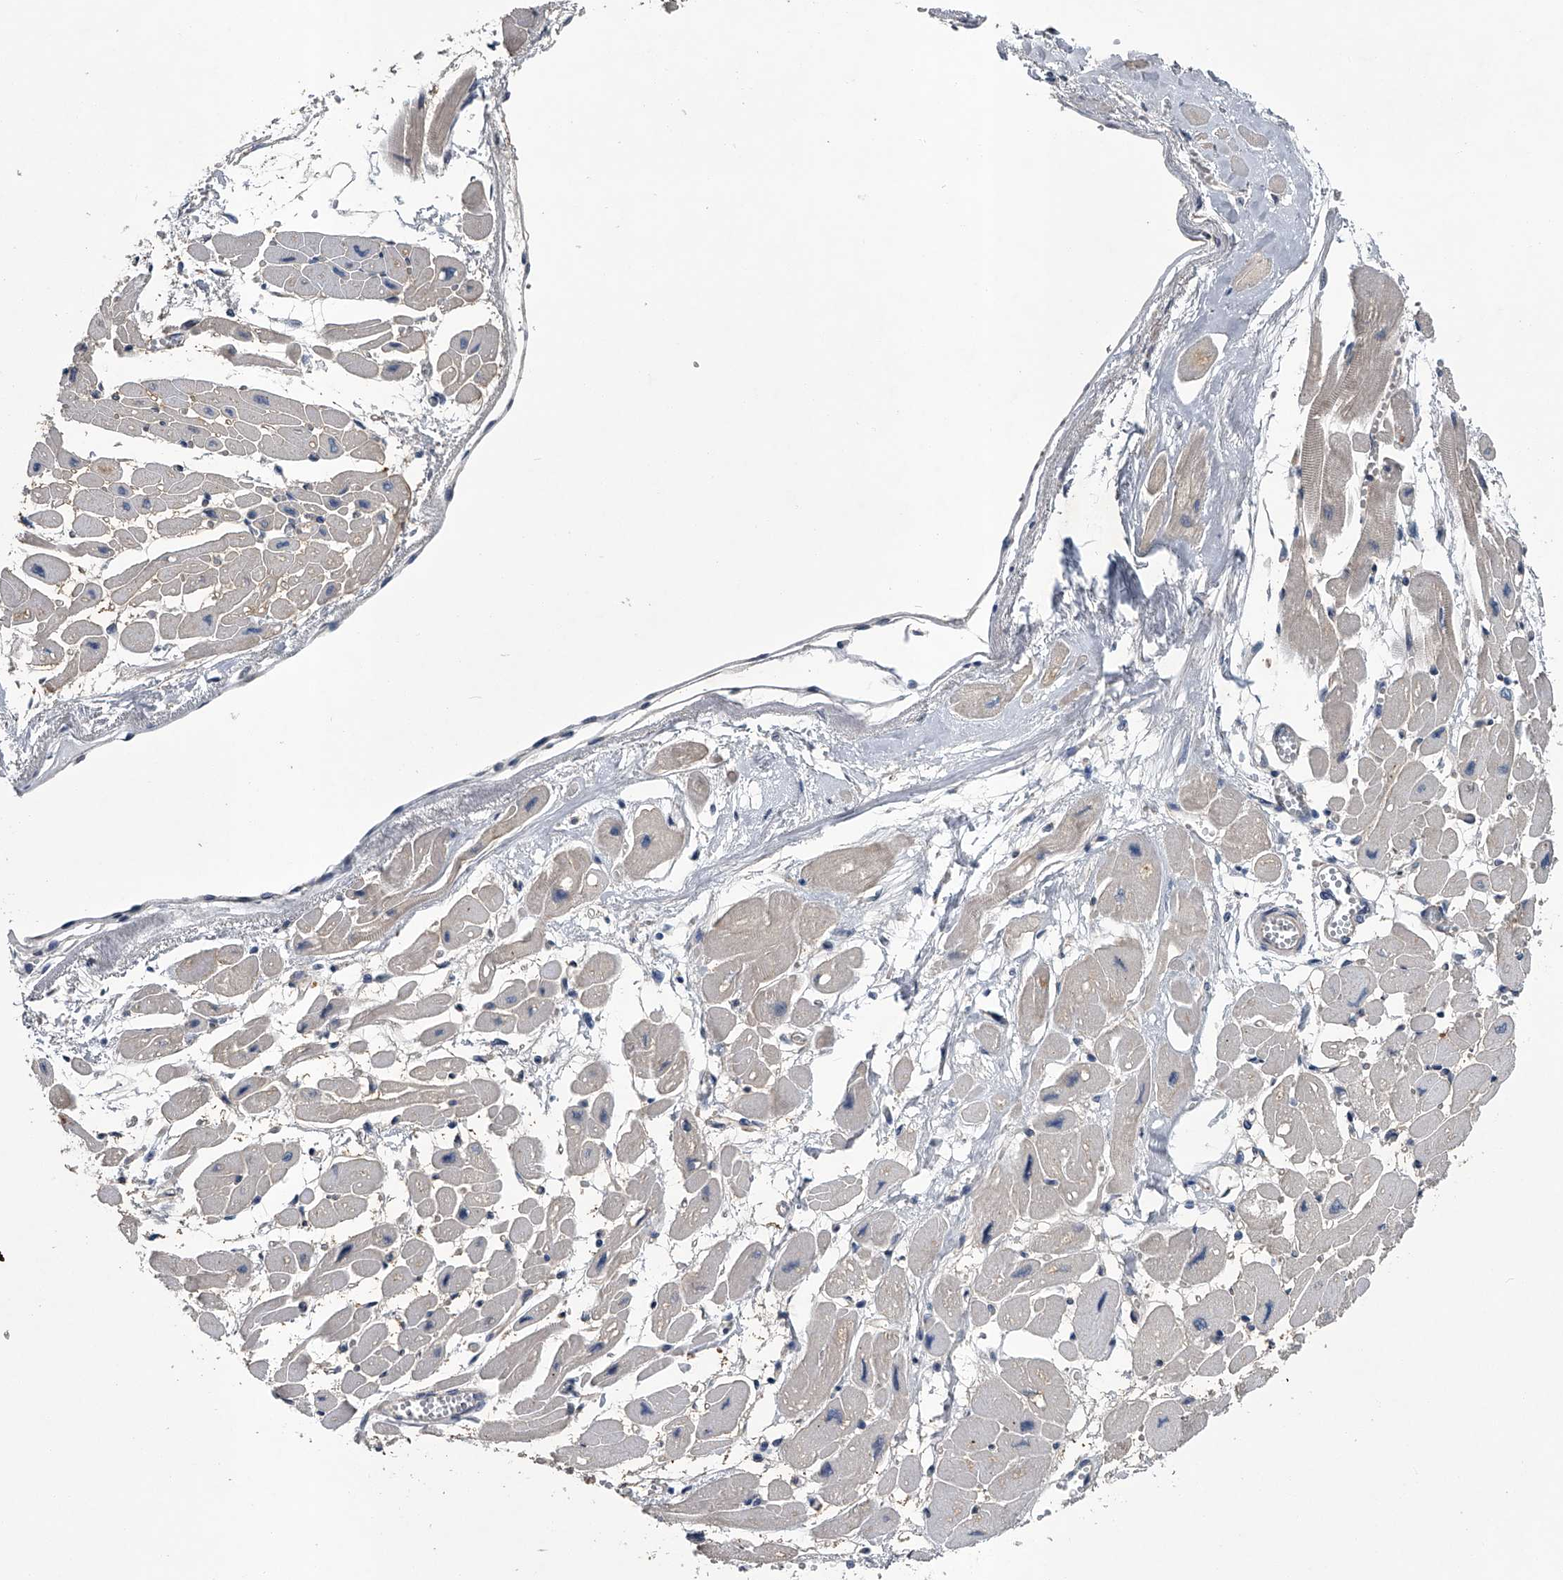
{"staining": {"intensity": "negative", "quantity": "none", "location": "none"}, "tissue": "heart muscle", "cell_type": "Cardiomyocytes", "image_type": "normal", "snomed": [{"axis": "morphology", "description": "Normal tissue, NOS"}, {"axis": "topography", "description": "Heart"}], "caption": "Immunohistochemical staining of benign human heart muscle shows no significant expression in cardiomyocytes. Brightfield microscopy of IHC stained with DAB (brown) and hematoxylin (blue), captured at high magnification.", "gene": "SLC12A8", "patient": {"sex": "female", "age": 54}}